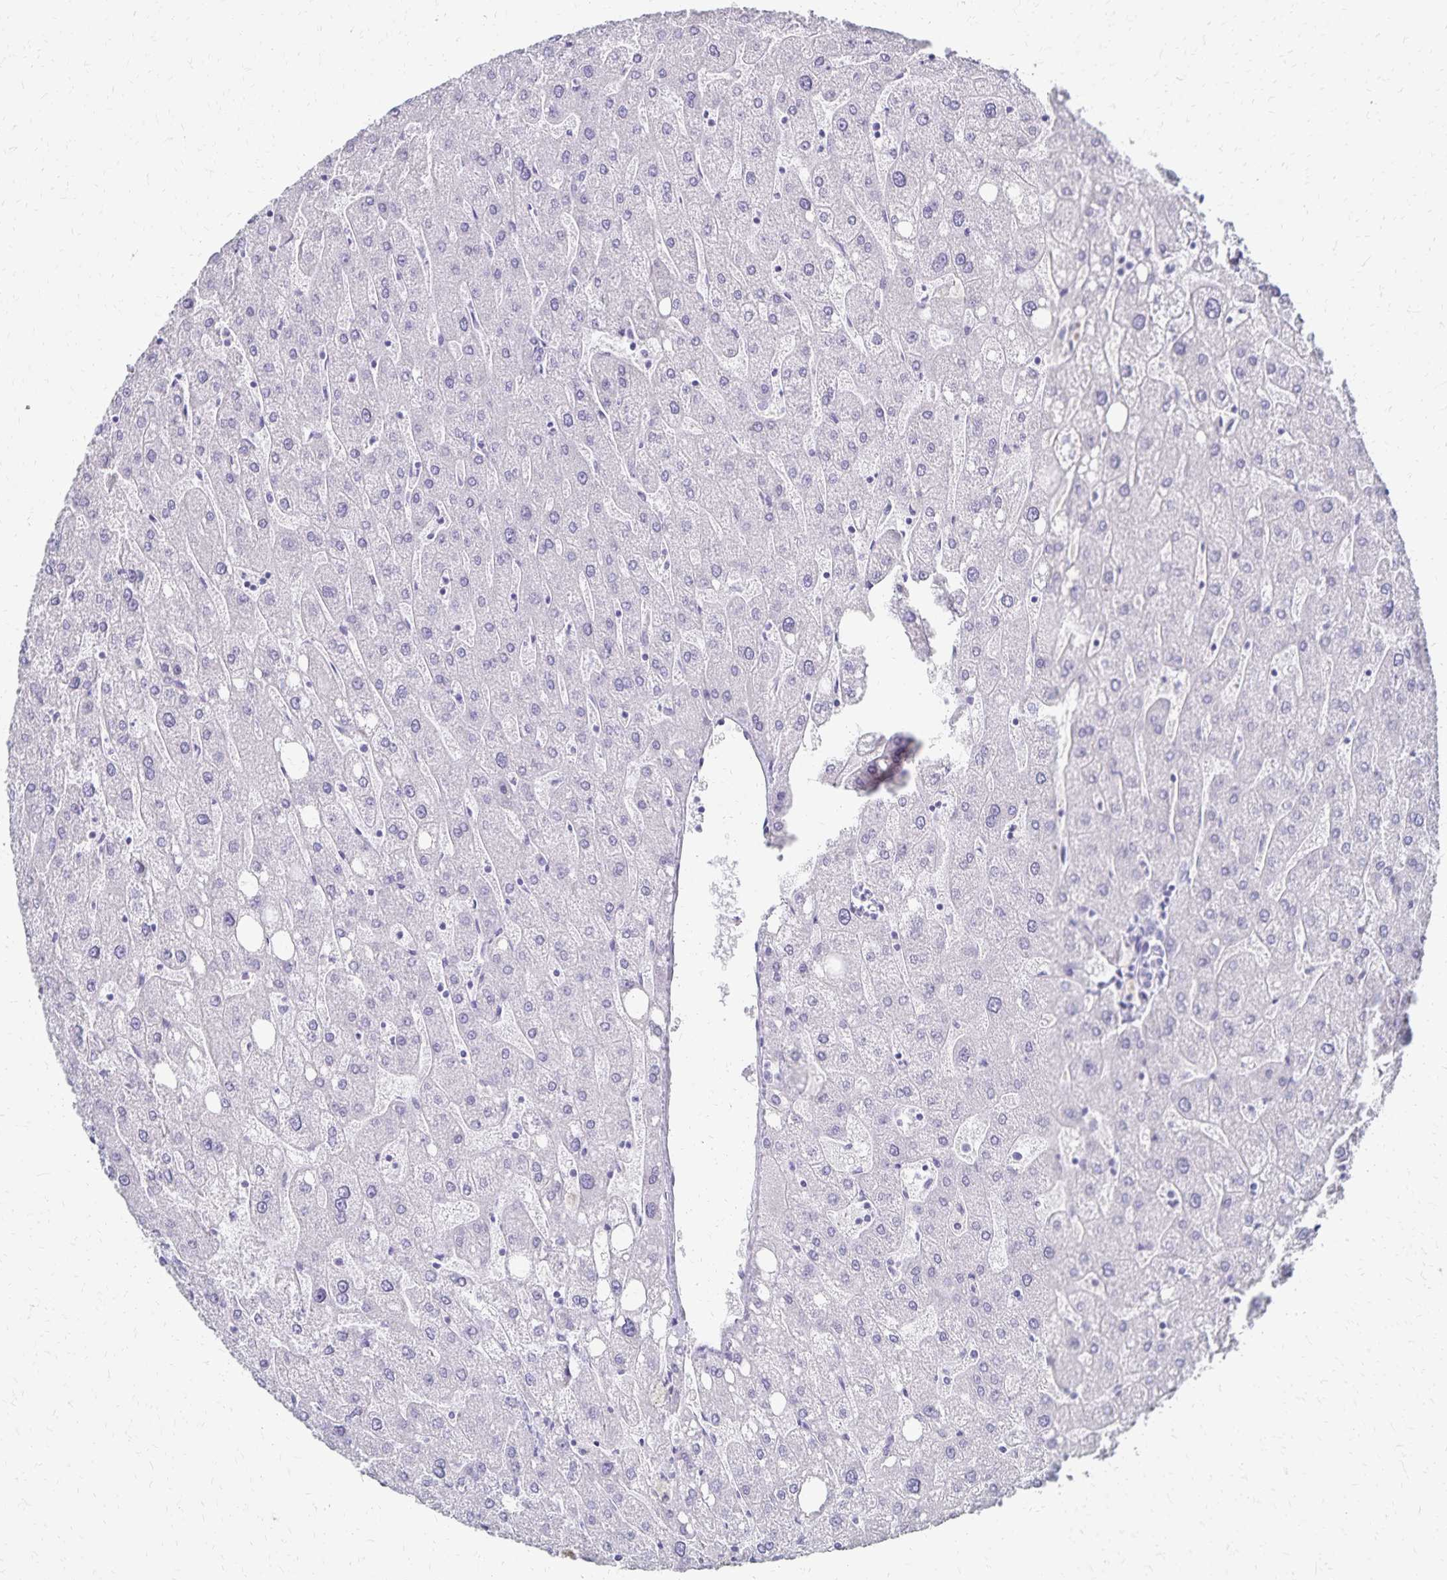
{"staining": {"intensity": "negative", "quantity": "none", "location": "none"}, "tissue": "liver", "cell_type": "Cholangiocytes", "image_type": "normal", "snomed": [{"axis": "morphology", "description": "Normal tissue, NOS"}, {"axis": "topography", "description": "Liver"}], "caption": "This is an immunohistochemistry micrograph of normal human liver. There is no staining in cholangiocytes.", "gene": "GIP", "patient": {"sex": "male", "age": 67}}